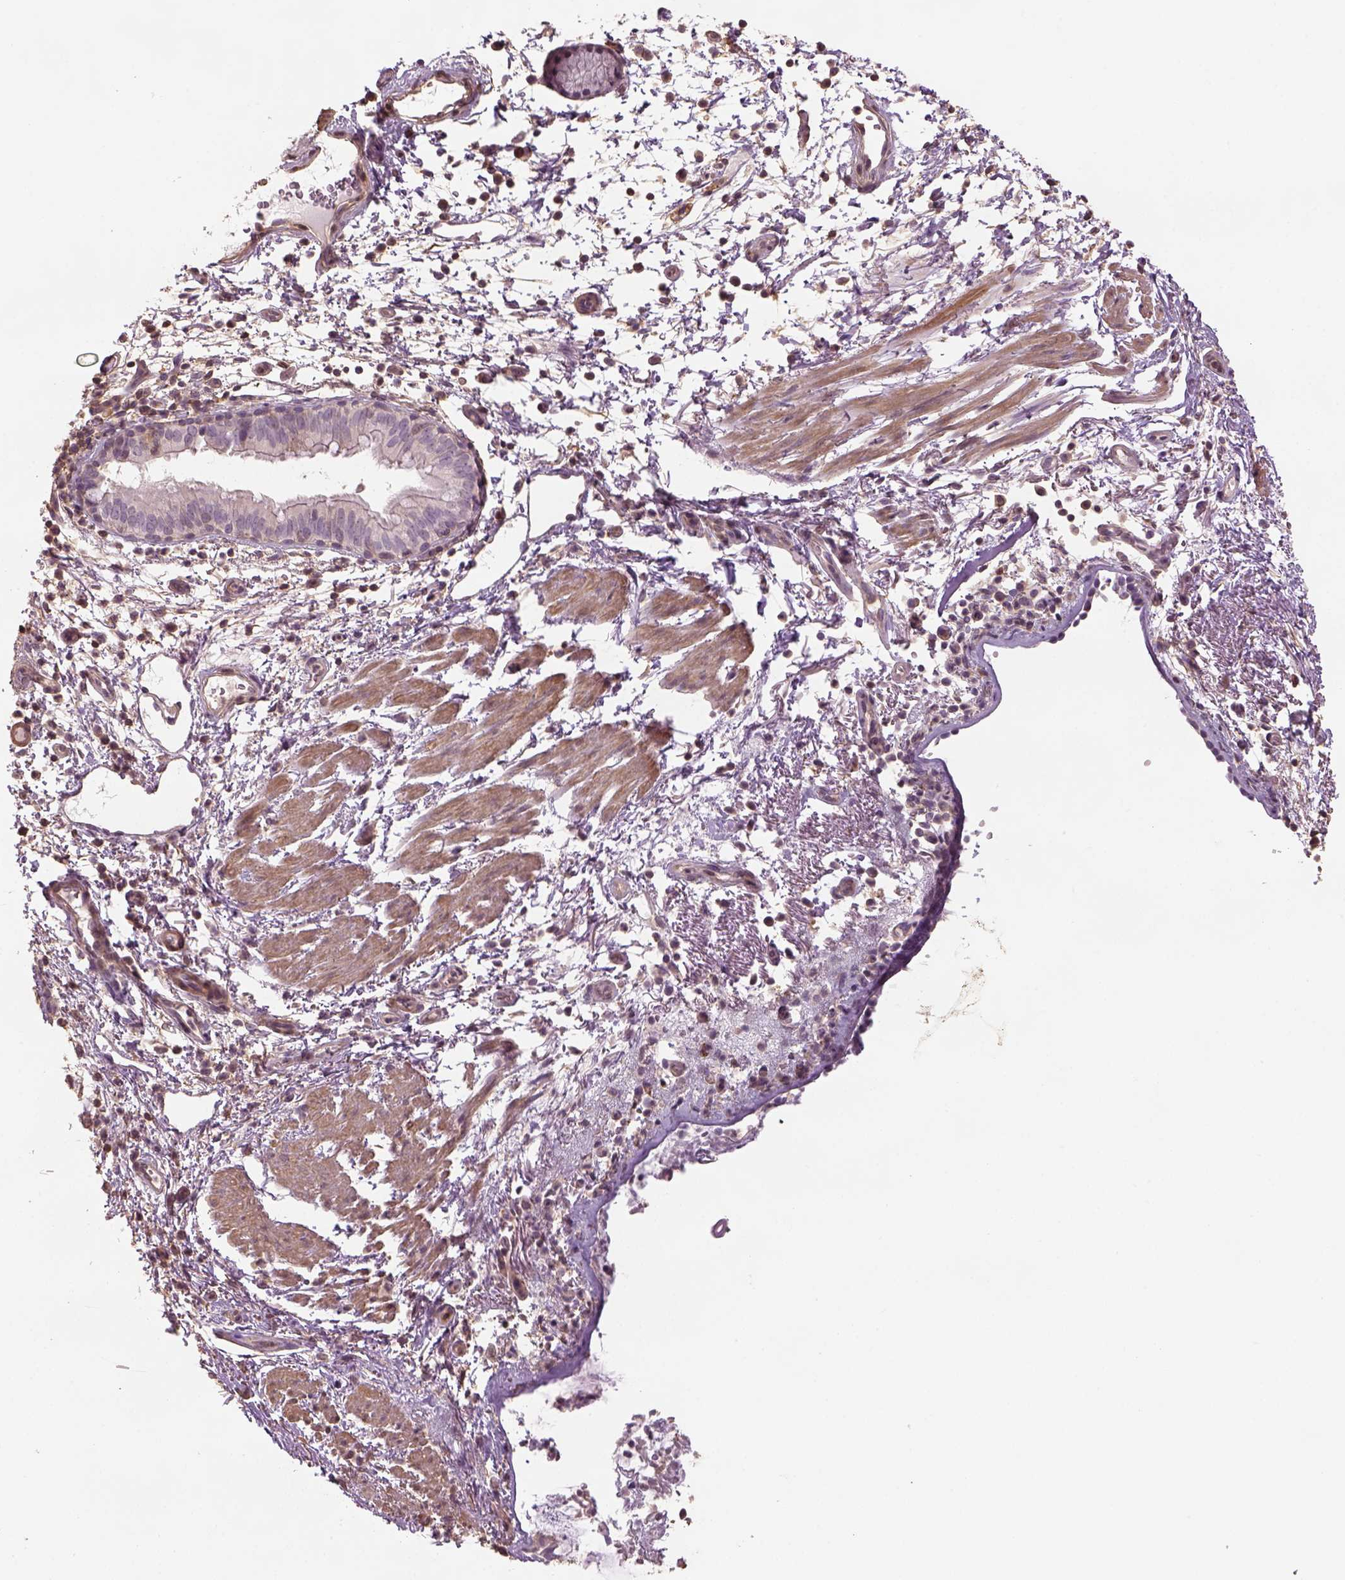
{"staining": {"intensity": "weak", "quantity": "<25%", "location": "cytoplasmic/membranous"}, "tissue": "bronchus", "cell_type": "Respiratory epithelial cells", "image_type": "normal", "snomed": [{"axis": "morphology", "description": "Normal tissue, NOS"}, {"axis": "topography", "description": "Bronchus"}], "caption": "The image displays no staining of respiratory epithelial cells in normal bronchus. (DAB IHC visualized using brightfield microscopy, high magnification).", "gene": "LIN7A", "patient": {"sex": "female", "age": 64}}